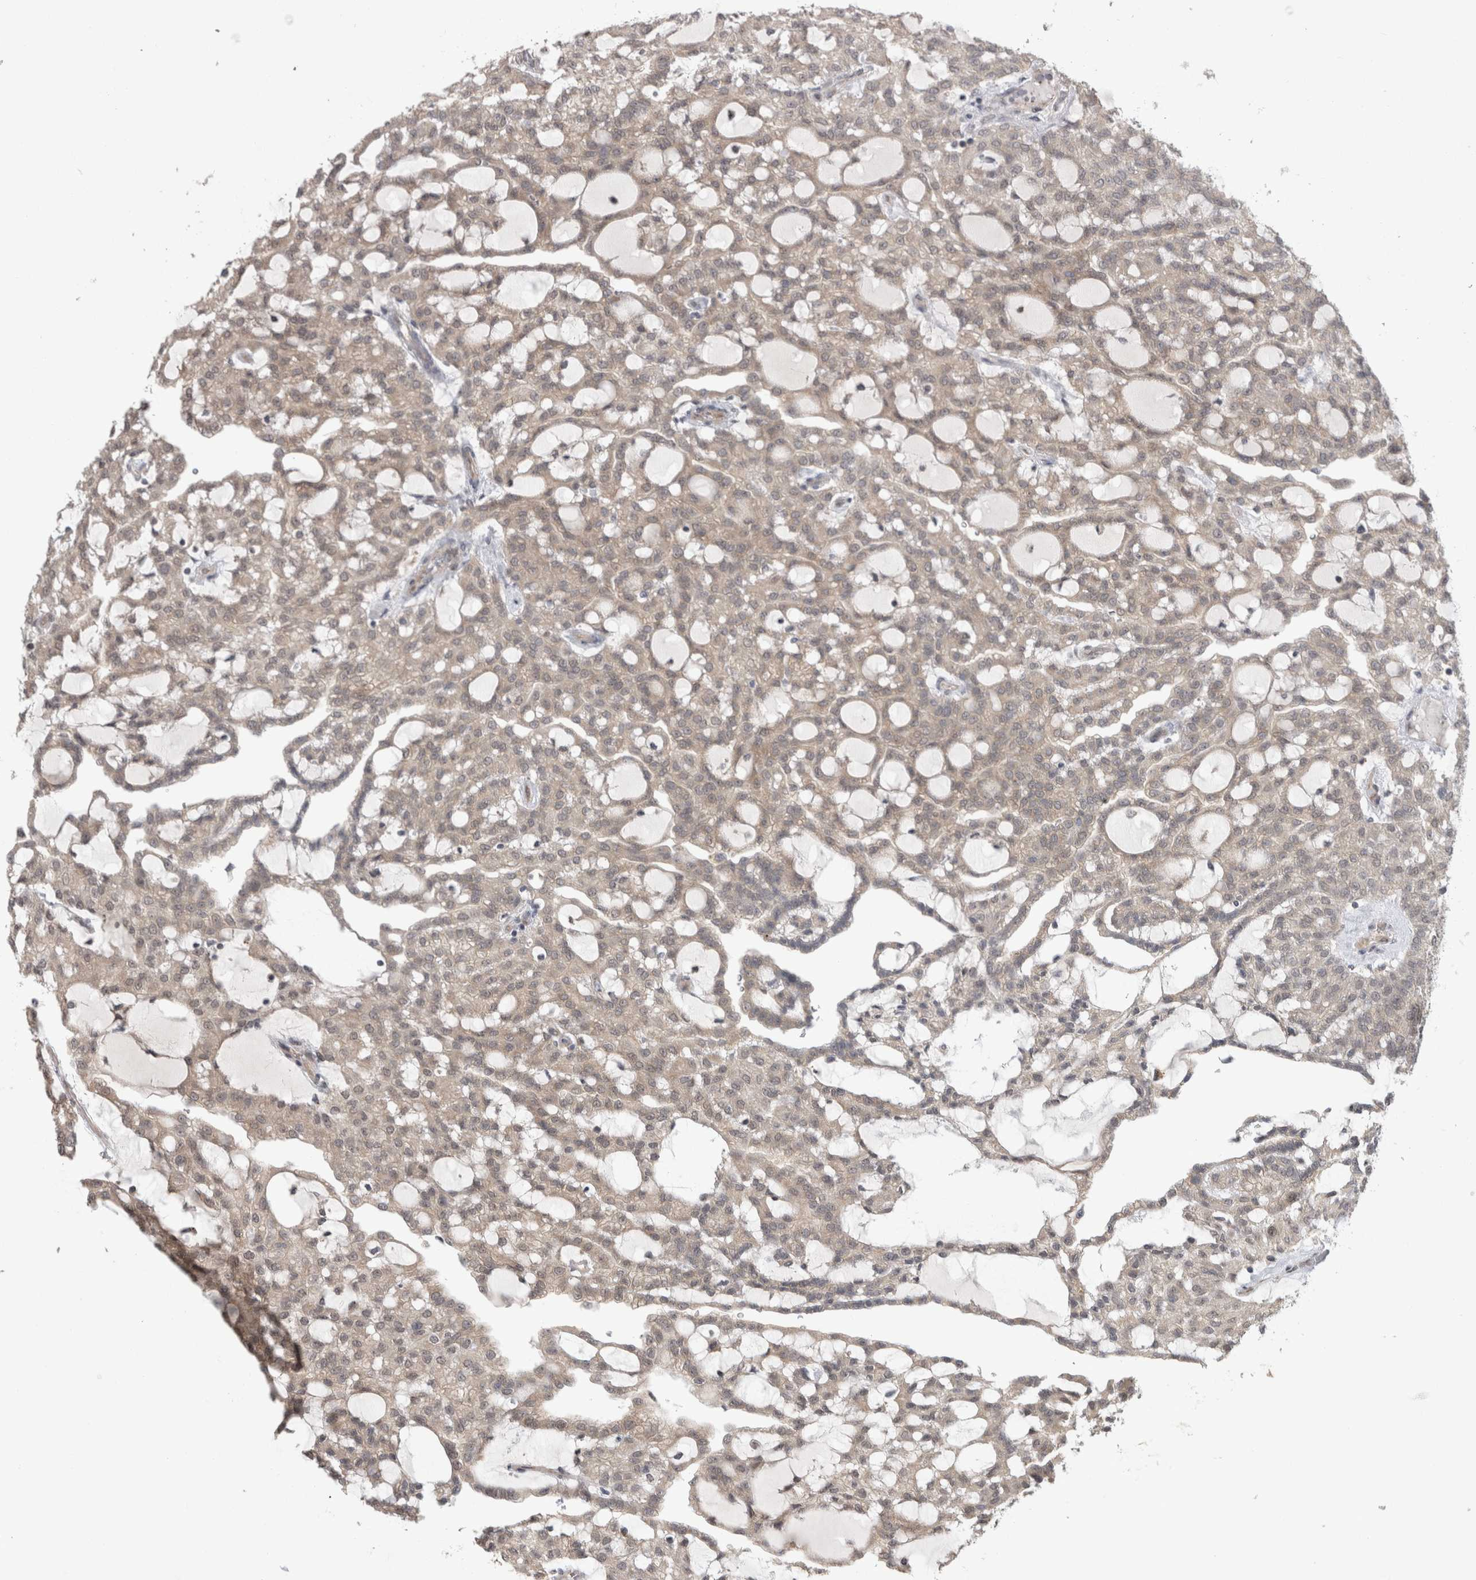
{"staining": {"intensity": "weak", "quantity": ">75%", "location": "cytoplasmic/membranous"}, "tissue": "renal cancer", "cell_type": "Tumor cells", "image_type": "cancer", "snomed": [{"axis": "morphology", "description": "Adenocarcinoma, NOS"}, {"axis": "topography", "description": "Kidney"}], "caption": "Immunohistochemistry (DAB) staining of human renal cancer (adenocarcinoma) displays weak cytoplasmic/membranous protein staining in about >75% of tumor cells.", "gene": "MTBP", "patient": {"sex": "male", "age": 63}}